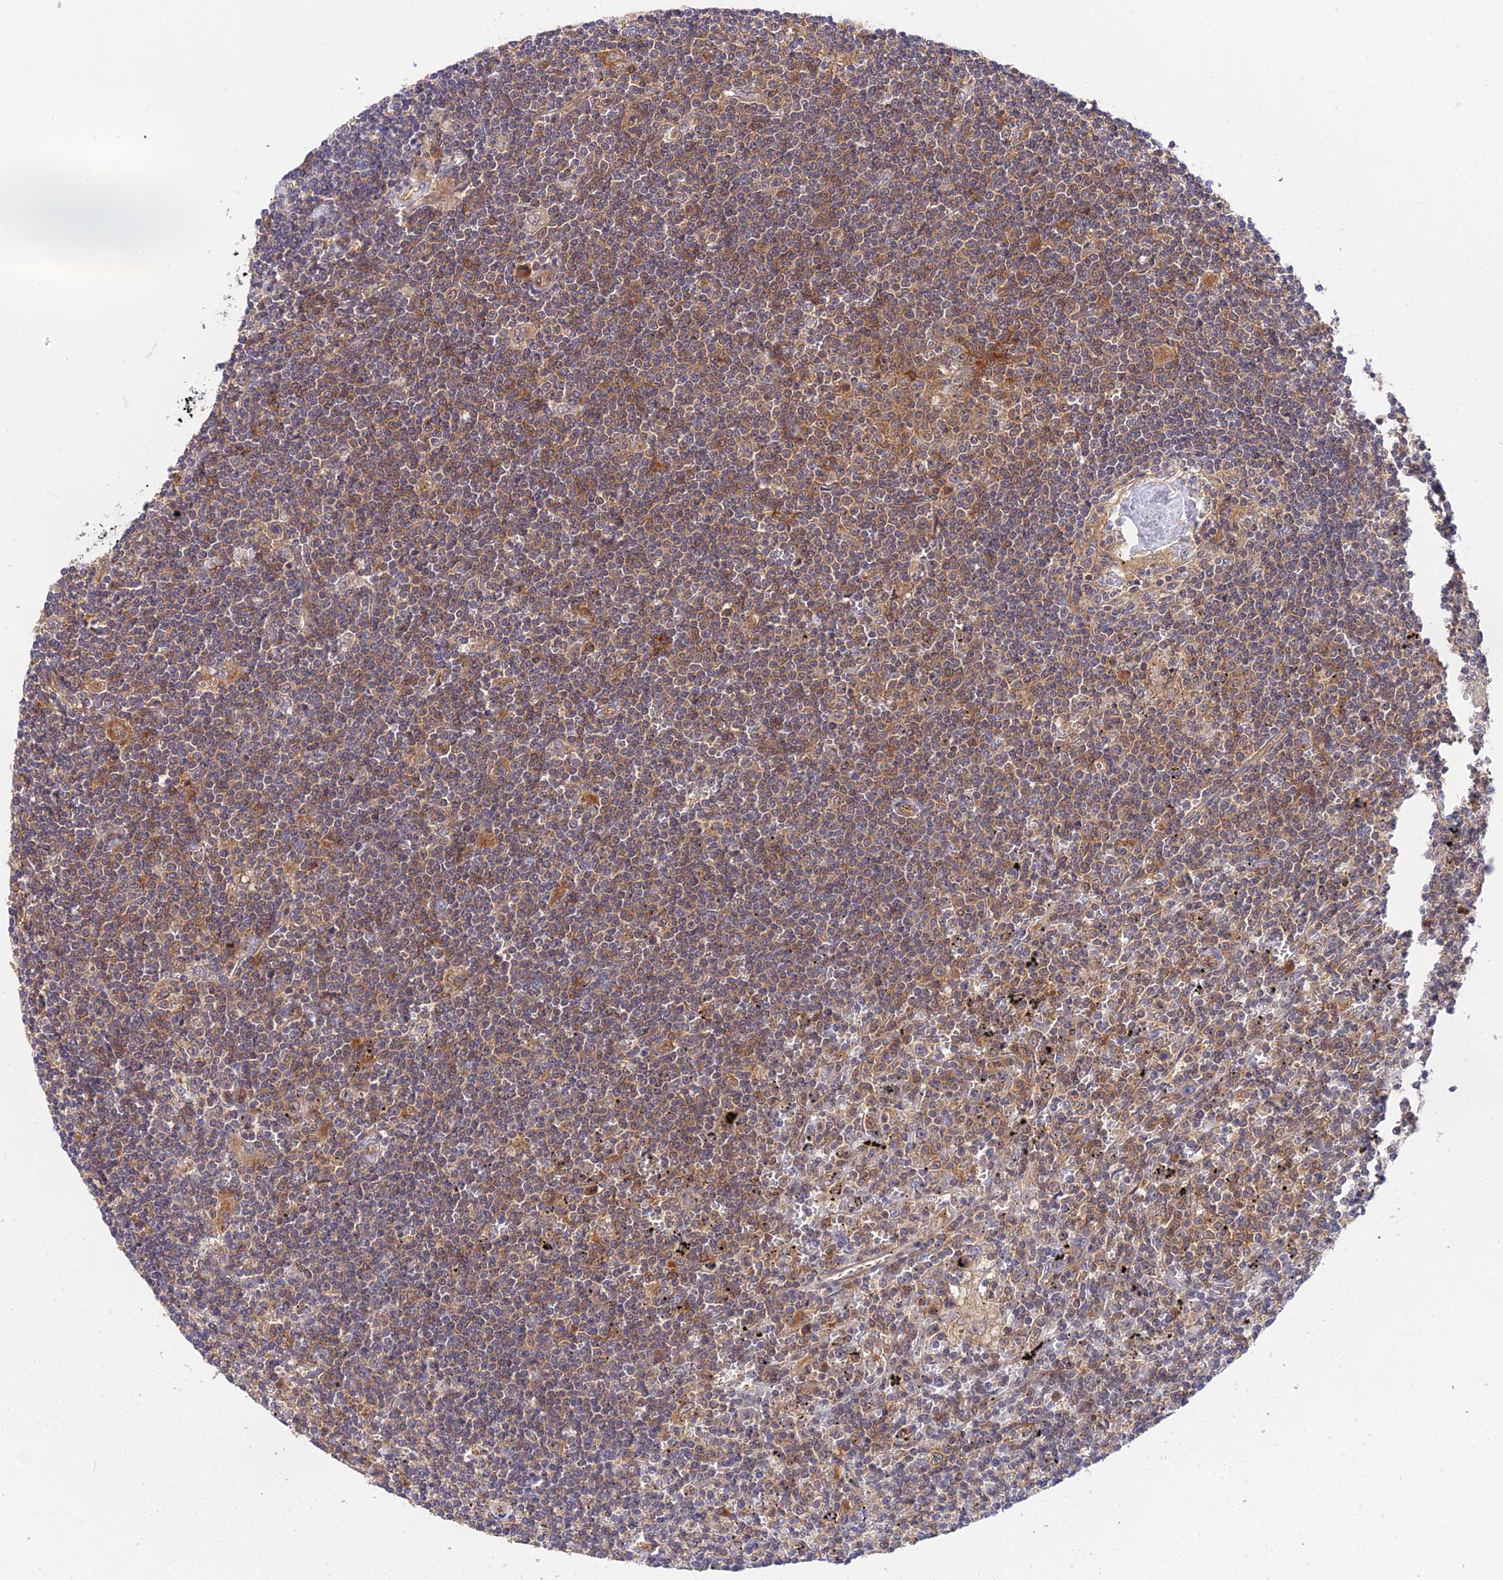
{"staining": {"intensity": "weak", "quantity": "25%-75%", "location": "cytoplasmic/membranous"}, "tissue": "lymphoma", "cell_type": "Tumor cells", "image_type": "cancer", "snomed": [{"axis": "morphology", "description": "Malignant lymphoma, non-Hodgkin's type, Low grade"}, {"axis": "topography", "description": "Spleen"}], "caption": "DAB immunohistochemical staining of human malignant lymphoma, non-Hodgkin's type (low-grade) displays weak cytoplasmic/membranous protein staining in approximately 25%-75% of tumor cells.", "gene": "PPP2R2C", "patient": {"sex": "male", "age": 76}}